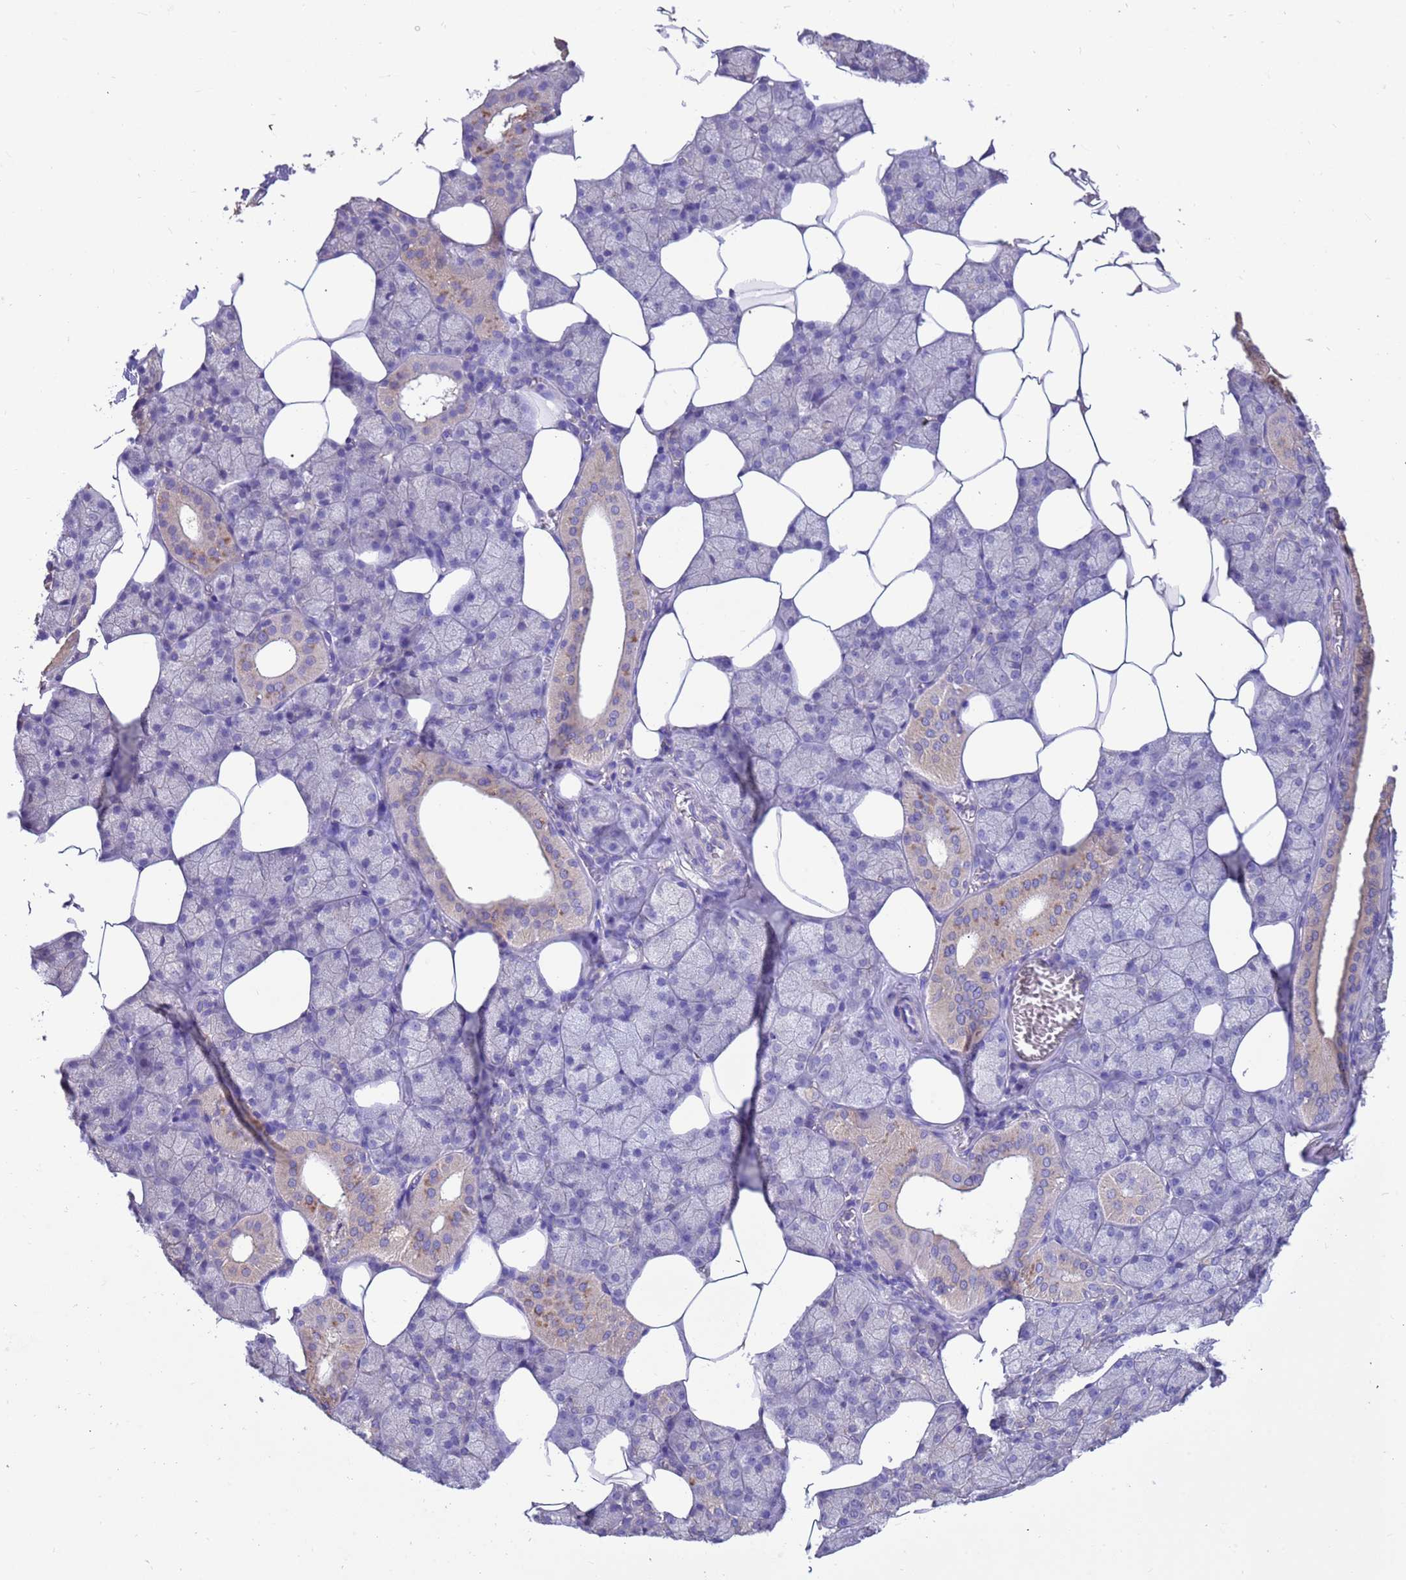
{"staining": {"intensity": "weak", "quantity": "<25%", "location": "cytoplasmic/membranous"}, "tissue": "salivary gland", "cell_type": "Glandular cells", "image_type": "normal", "snomed": [{"axis": "morphology", "description": "Normal tissue, NOS"}, {"axis": "topography", "description": "Salivary gland"}], "caption": "Protein analysis of normal salivary gland reveals no significant positivity in glandular cells. (Stains: DAB immunohistochemistry (IHC) with hematoxylin counter stain, Microscopy: brightfield microscopy at high magnification).", "gene": "SRL", "patient": {"sex": "male", "age": 62}}